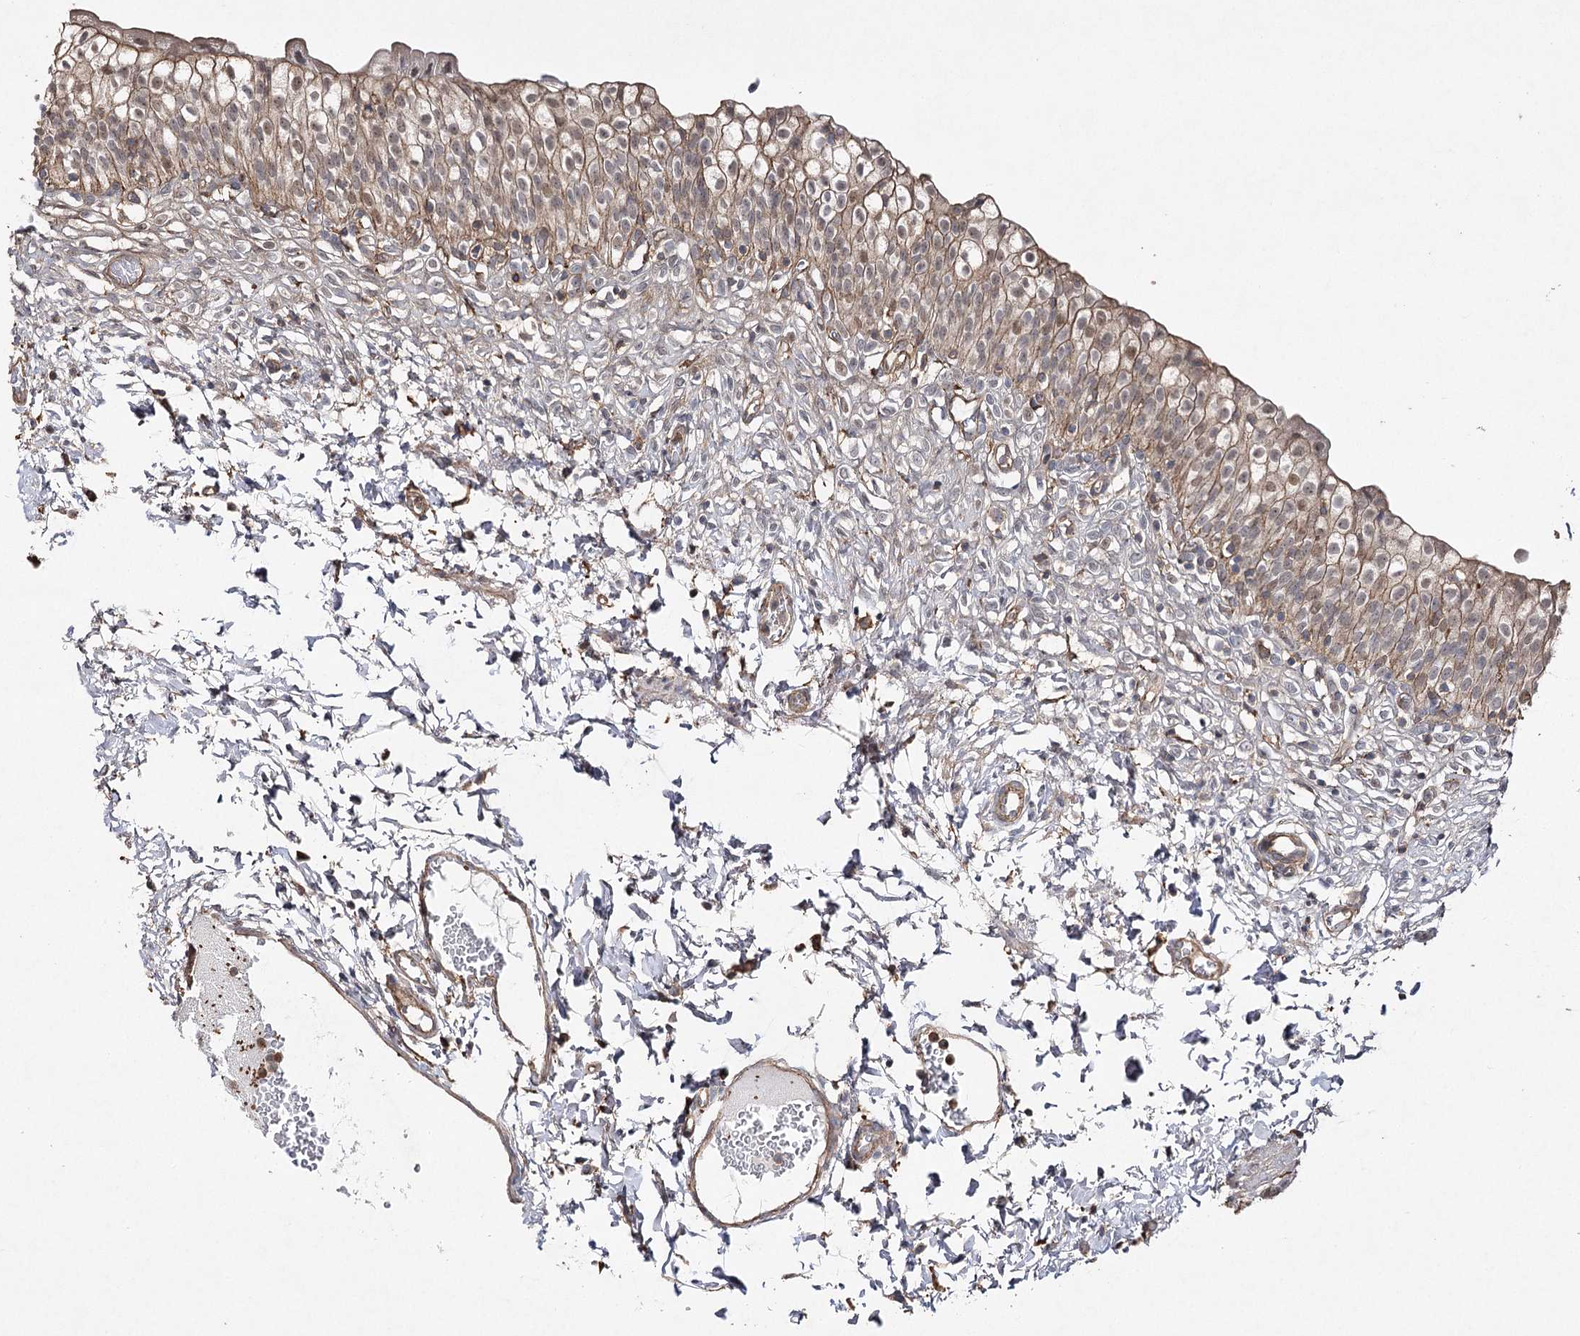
{"staining": {"intensity": "moderate", "quantity": ">75%", "location": "cytoplasmic/membranous,nuclear"}, "tissue": "urinary bladder", "cell_type": "Urothelial cells", "image_type": "normal", "snomed": [{"axis": "morphology", "description": "Normal tissue, NOS"}, {"axis": "topography", "description": "Urinary bladder"}], "caption": "DAB (3,3'-diaminobenzidine) immunohistochemical staining of benign human urinary bladder exhibits moderate cytoplasmic/membranous,nuclear protein positivity in approximately >75% of urothelial cells. The staining is performed using DAB (3,3'-diaminobenzidine) brown chromogen to label protein expression. The nuclei are counter-stained blue using hematoxylin.", "gene": "OBSL1", "patient": {"sex": "male", "age": 55}}